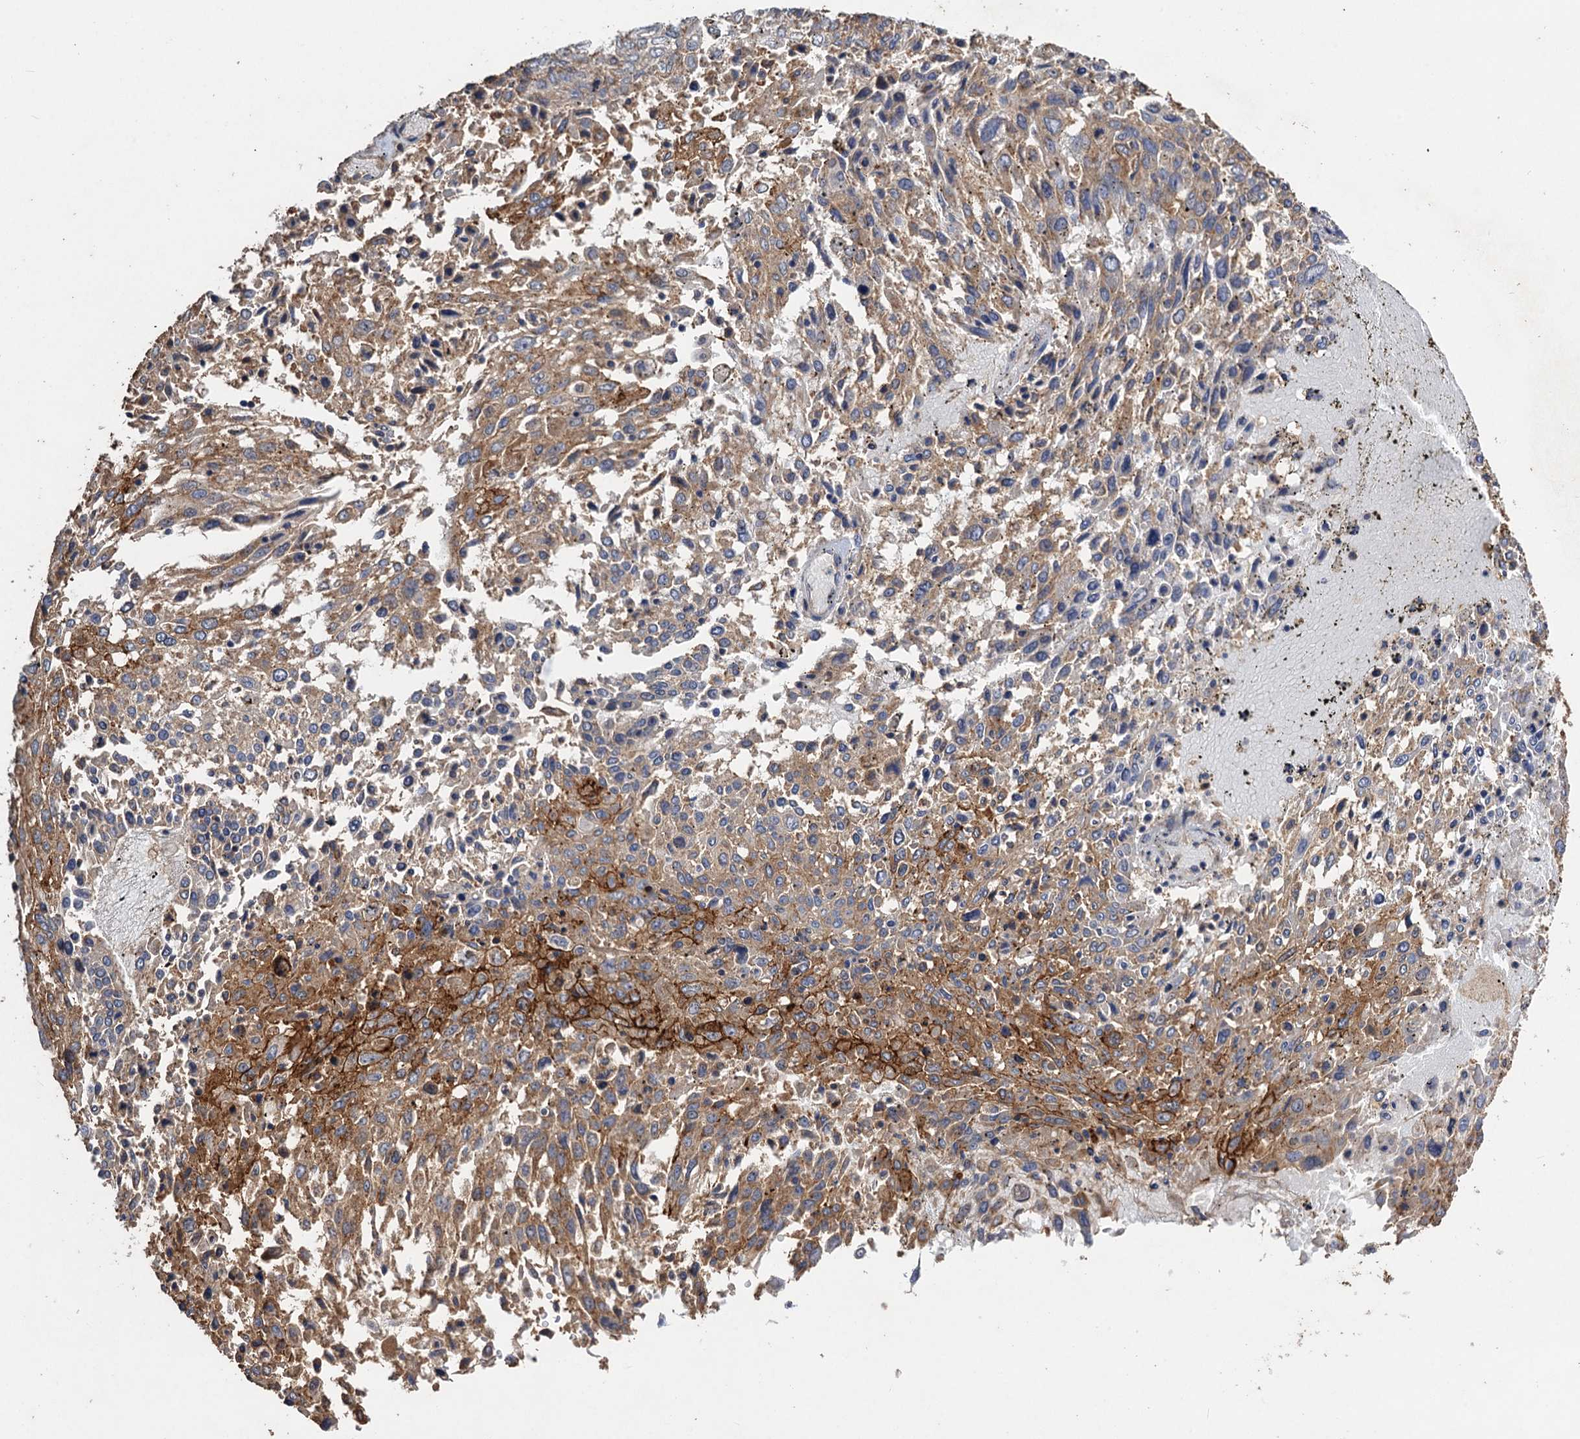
{"staining": {"intensity": "moderate", "quantity": ">75%", "location": "cytoplasmic/membranous"}, "tissue": "lung cancer", "cell_type": "Tumor cells", "image_type": "cancer", "snomed": [{"axis": "morphology", "description": "Squamous cell carcinoma, NOS"}, {"axis": "topography", "description": "Lung"}], "caption": "Moderate cytoplasmic/membranous expression for a protein is seen in approximately >75% of tumor cells of squamous cell carcinoma (lung) using immunohistochemistry.", "gene": "SCUBE3", "patient": {"sex": "male", "age": 65}}